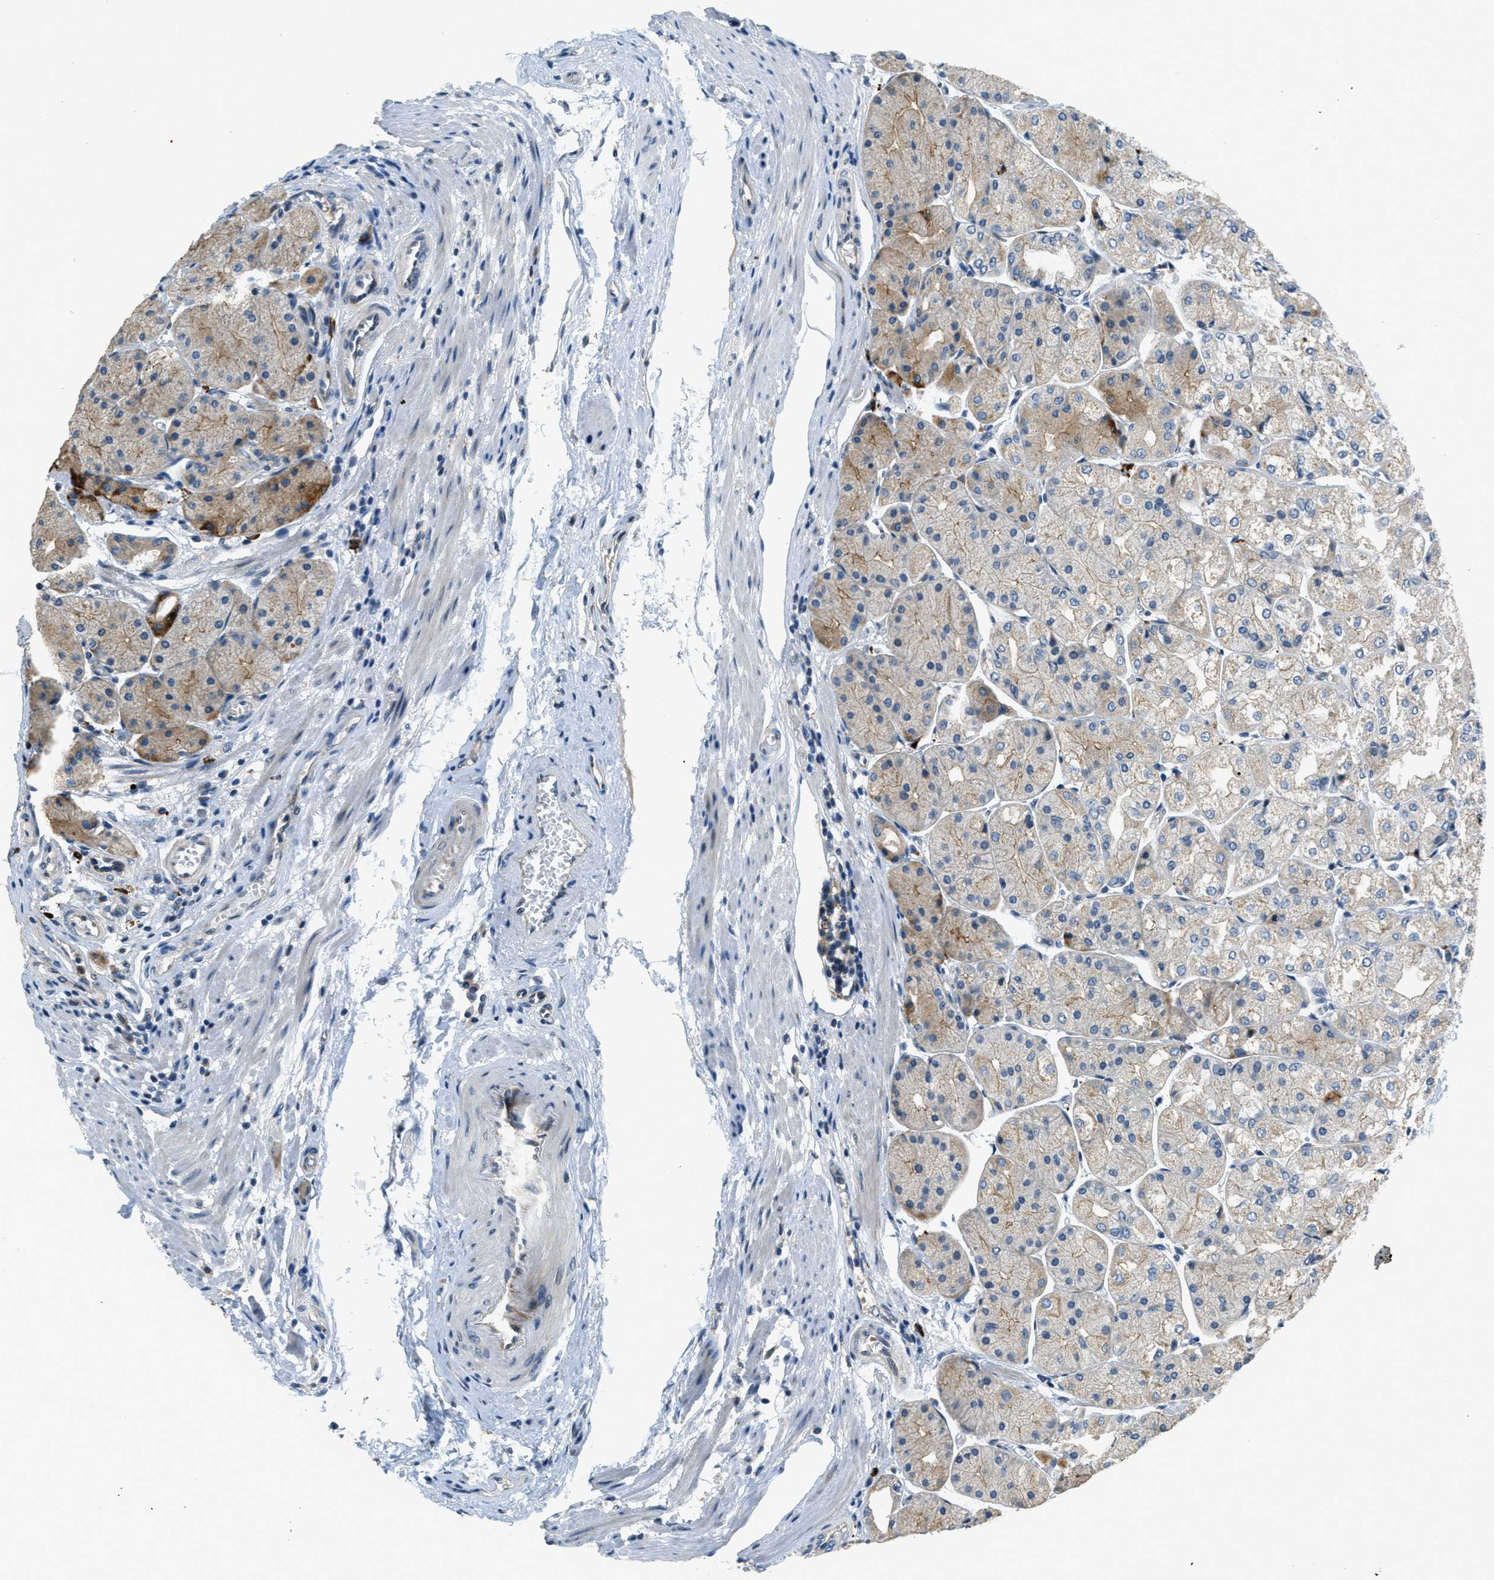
{"staining": {"intensity": "moderate", "quantity": "<25%", "location": "cytoplasmic/membranous"}, "tissue": "stomach", "cell_type": "Glandular cells", "image_type": "normal", "snomed": [{"axis": "morphology", "description": "Normal tissue, NOS"}, {"axis": "topography", "description": "Stomach, upper"}], "caption": "Immunohistochemical staining of benign stomach displays moderate cytoplasmic/membranous protein positivity in approximately <25% of glandular cells. (Brightfield microscopy of DAB IHC at high magnification).", "gene": "HERC2", "patient": {"sex": "male", "age": 72}}